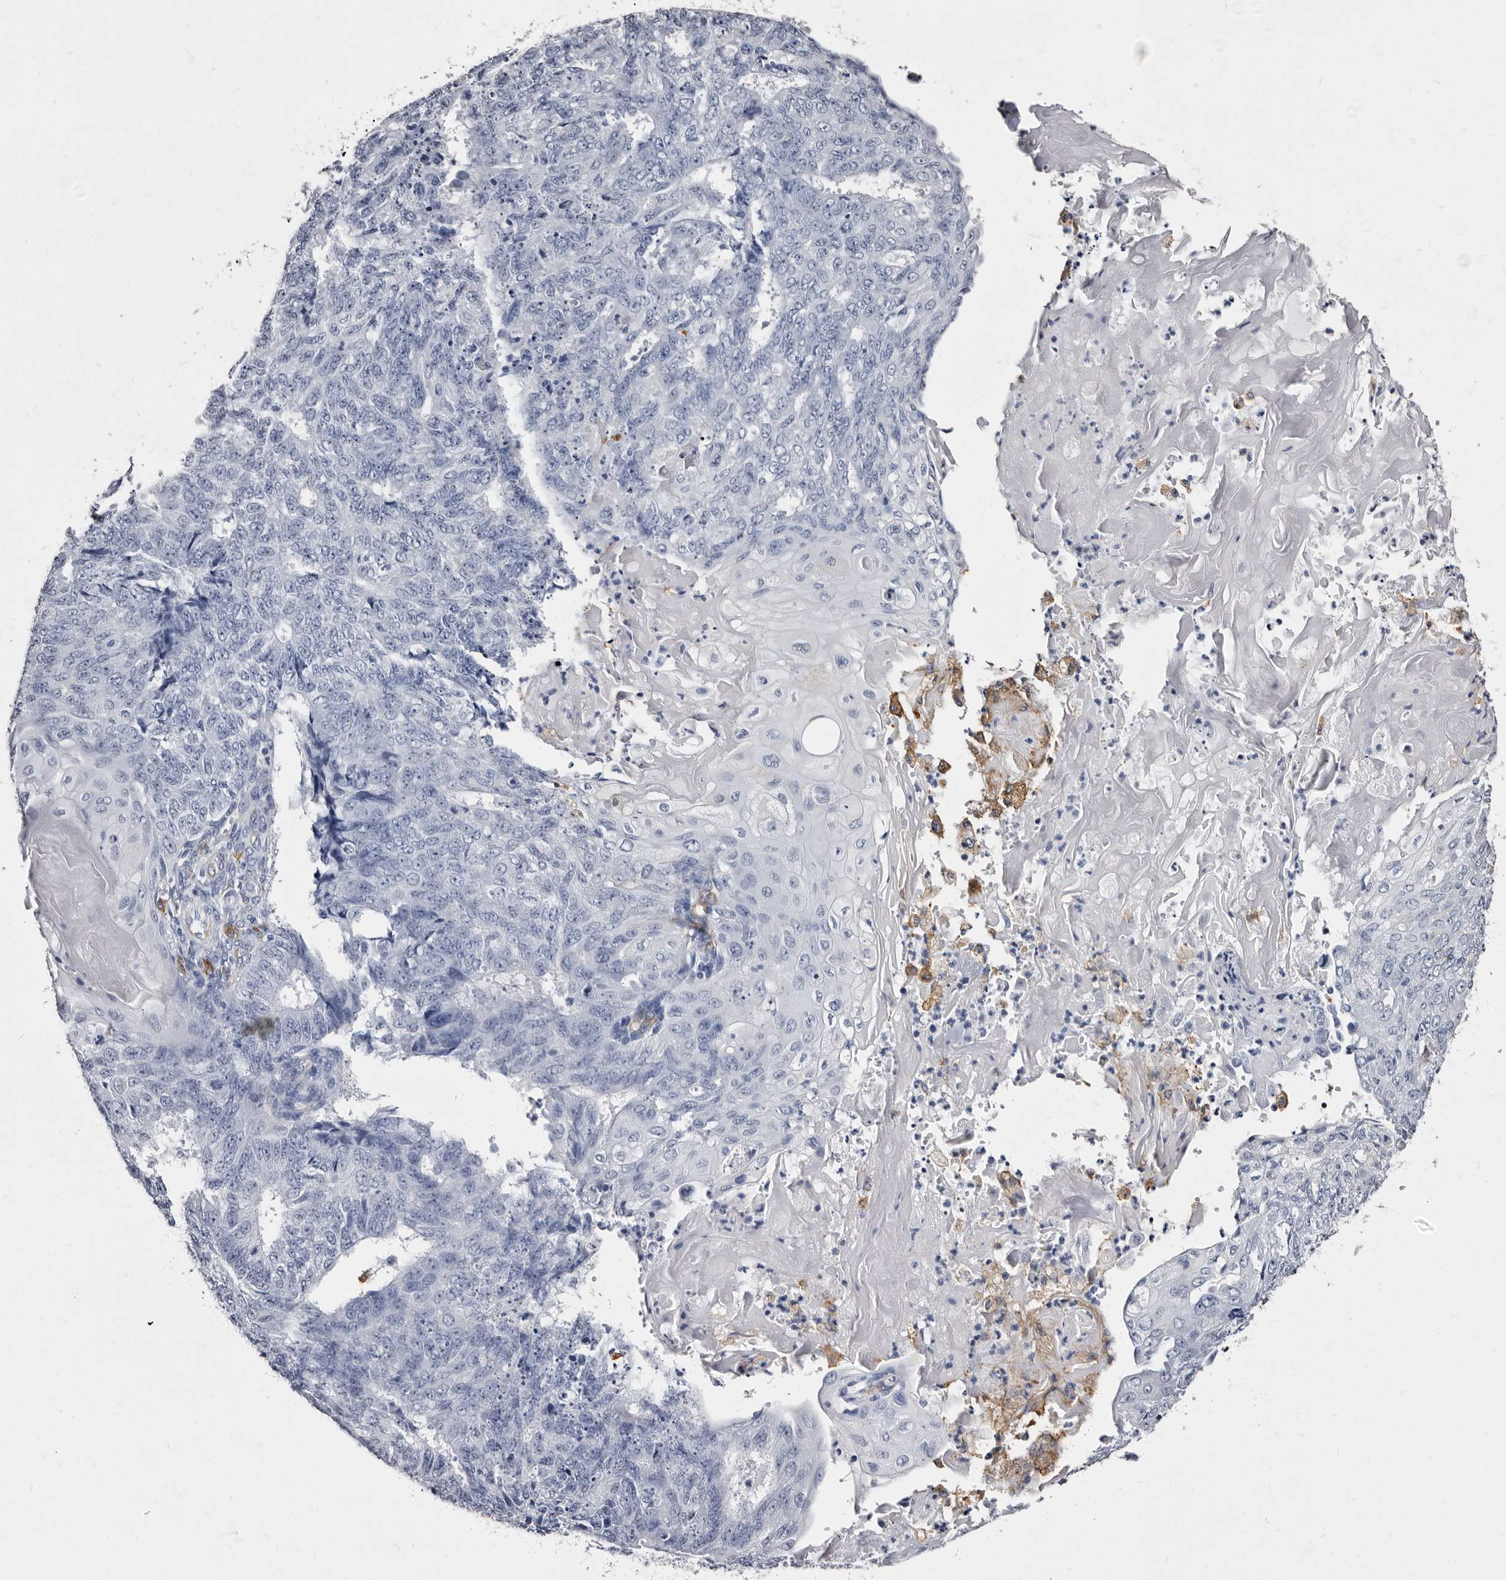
{"staining": {"intensity": "negative", "quantity": "none", "location": "none"}, "tissue": "endometrial cancer", "cell_type": "Tumor cells", "image_type": "cancer", "snomed": [{"axis": "morphology", "description": "Adenocarcinoma, NOS"}, {"axis": "topography", "description": "Endometrium"}], "caption": "A micrograph of human adenocarcinoma (endometrial) is negative for staining in tumor cells.", "gene": "EPB41L3", "patient": {"sex": "female", "age": 32}}